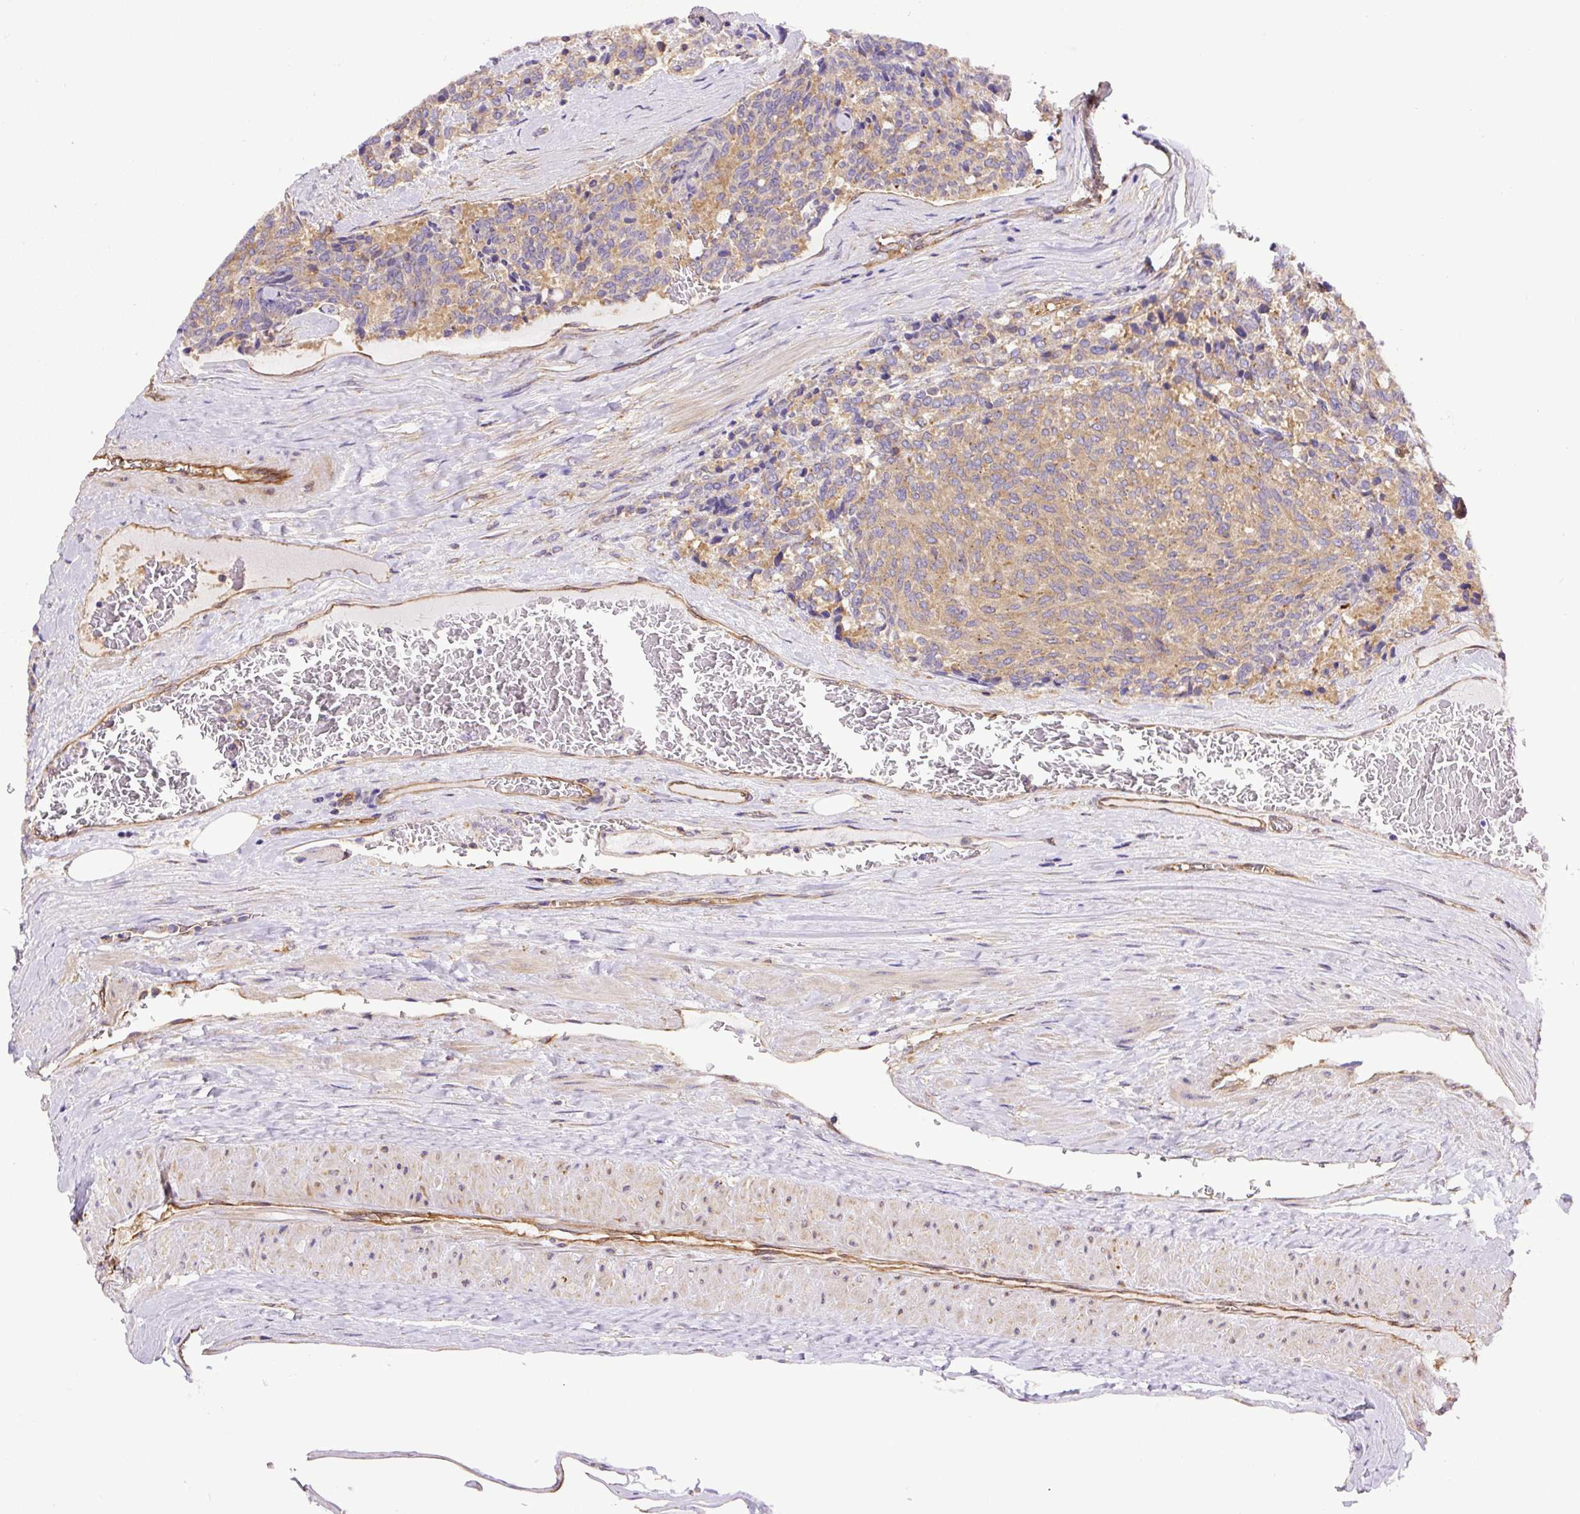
{"staining": {"intensity": "weak", "quantity": "25%-75%", "location": "cytoplasmic/membranous"}, "tissue": "carcinoid", "cell_type": "Tumor cells", "image_type": "cancer", "snomed": [{"axis": "morphology", "description": "Carcinoid, malignant, NOS"}, {"axis": "topography", "description": "Pancreas"}], "caption": "Tumor cells display weak cytoplasmic/membranous staining in approximately 25%-75% of cells in carcinoid.", "gene": "DCTN1", "patient": {"sex": "female", "age": 54}}